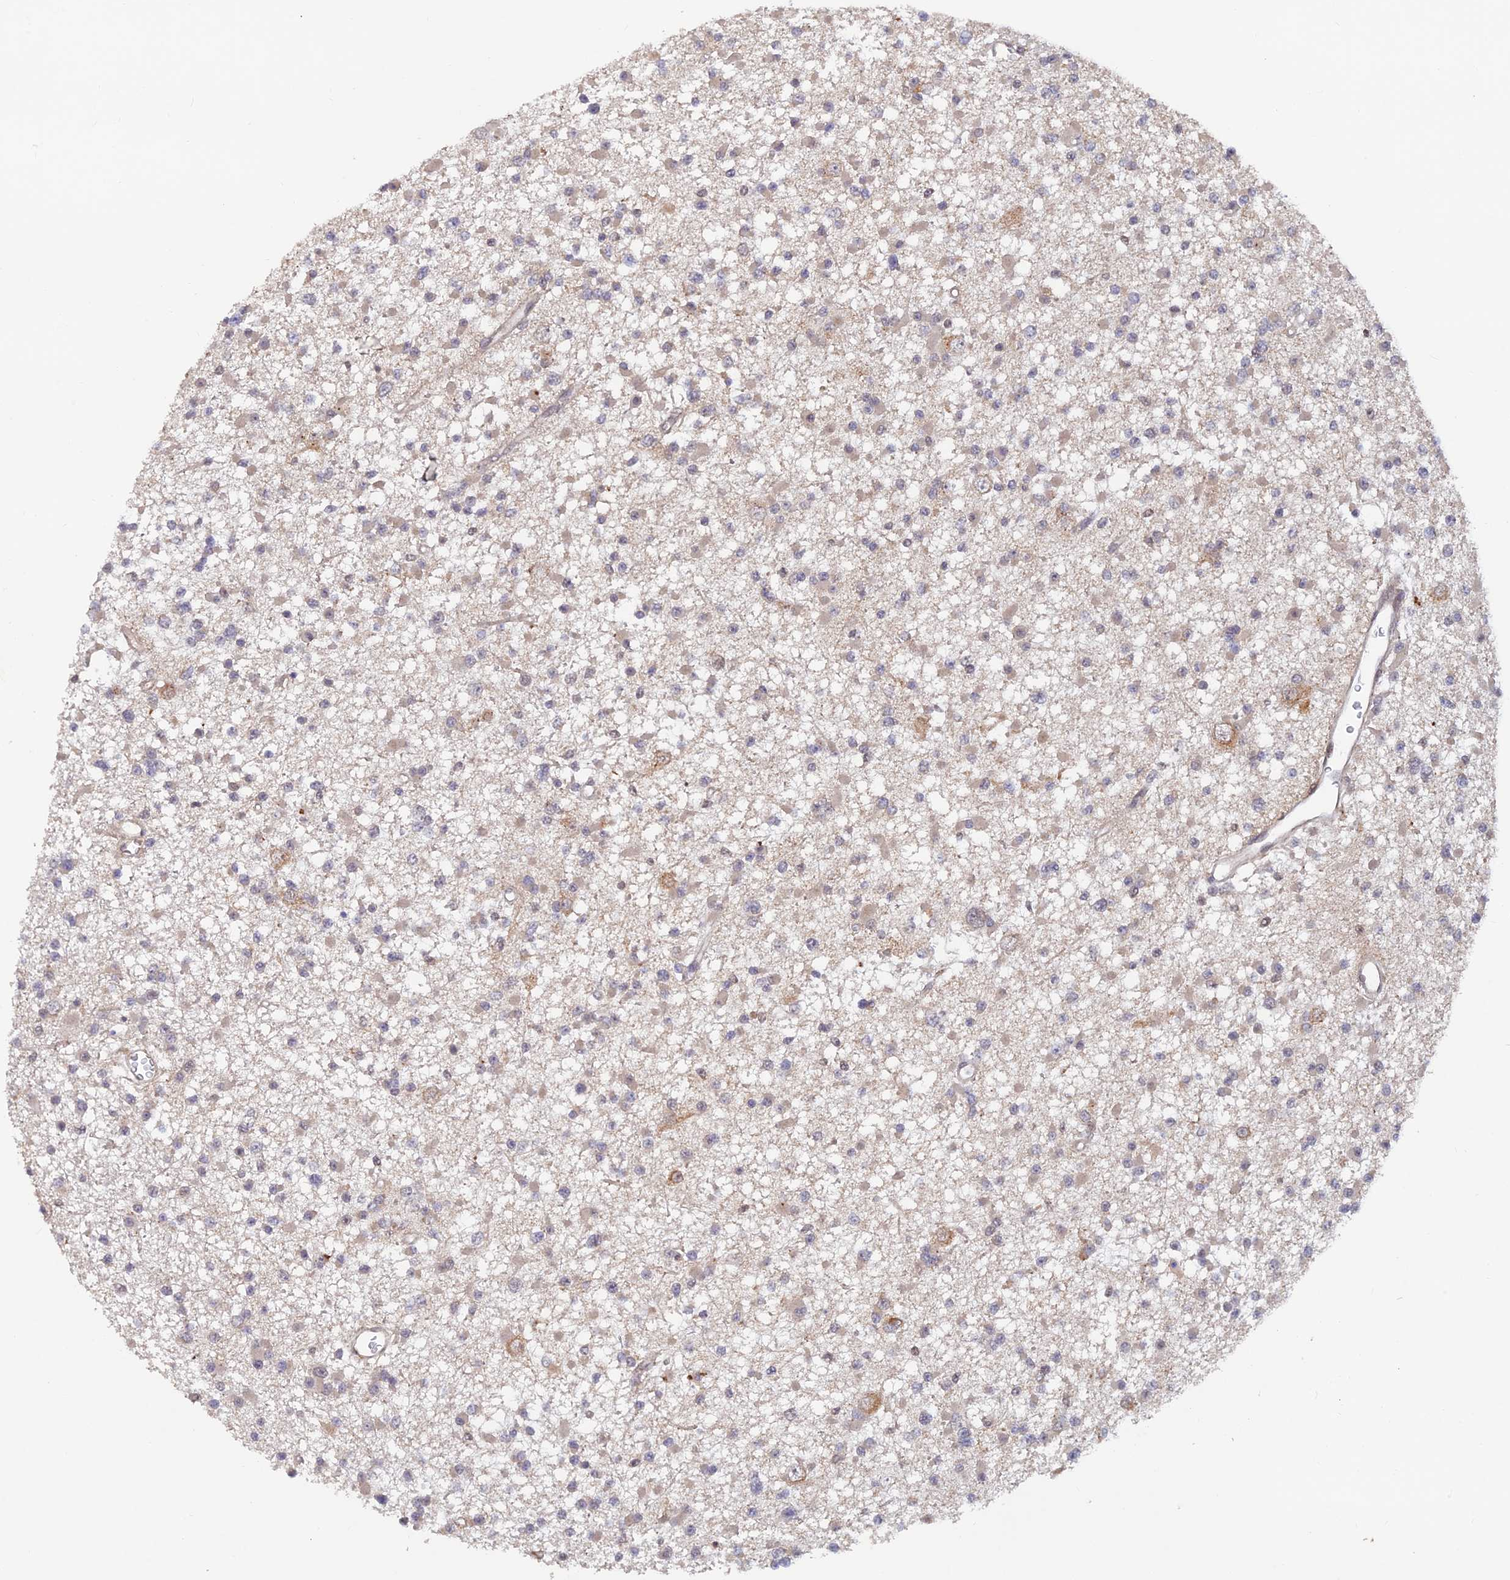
{"staining": {"intensity": "negative", "quantity": "none", "location": "none"}, "tissue": "glioma", "cell_type": "Tumor cells", "image_type": "cancer", "snomed": [{"axis": "morphology", "description": "Glioma, malignant, Low grade"}, {"axis": "topography", "description": "Brain"}], "caption": "A high-resolution image shows immunohistochemistry (IHC) staining of glioma, which reveals no significant expression in tumor cells.", "gene": "ZNF565", "patient": {"sex": "female", "age": 22}}